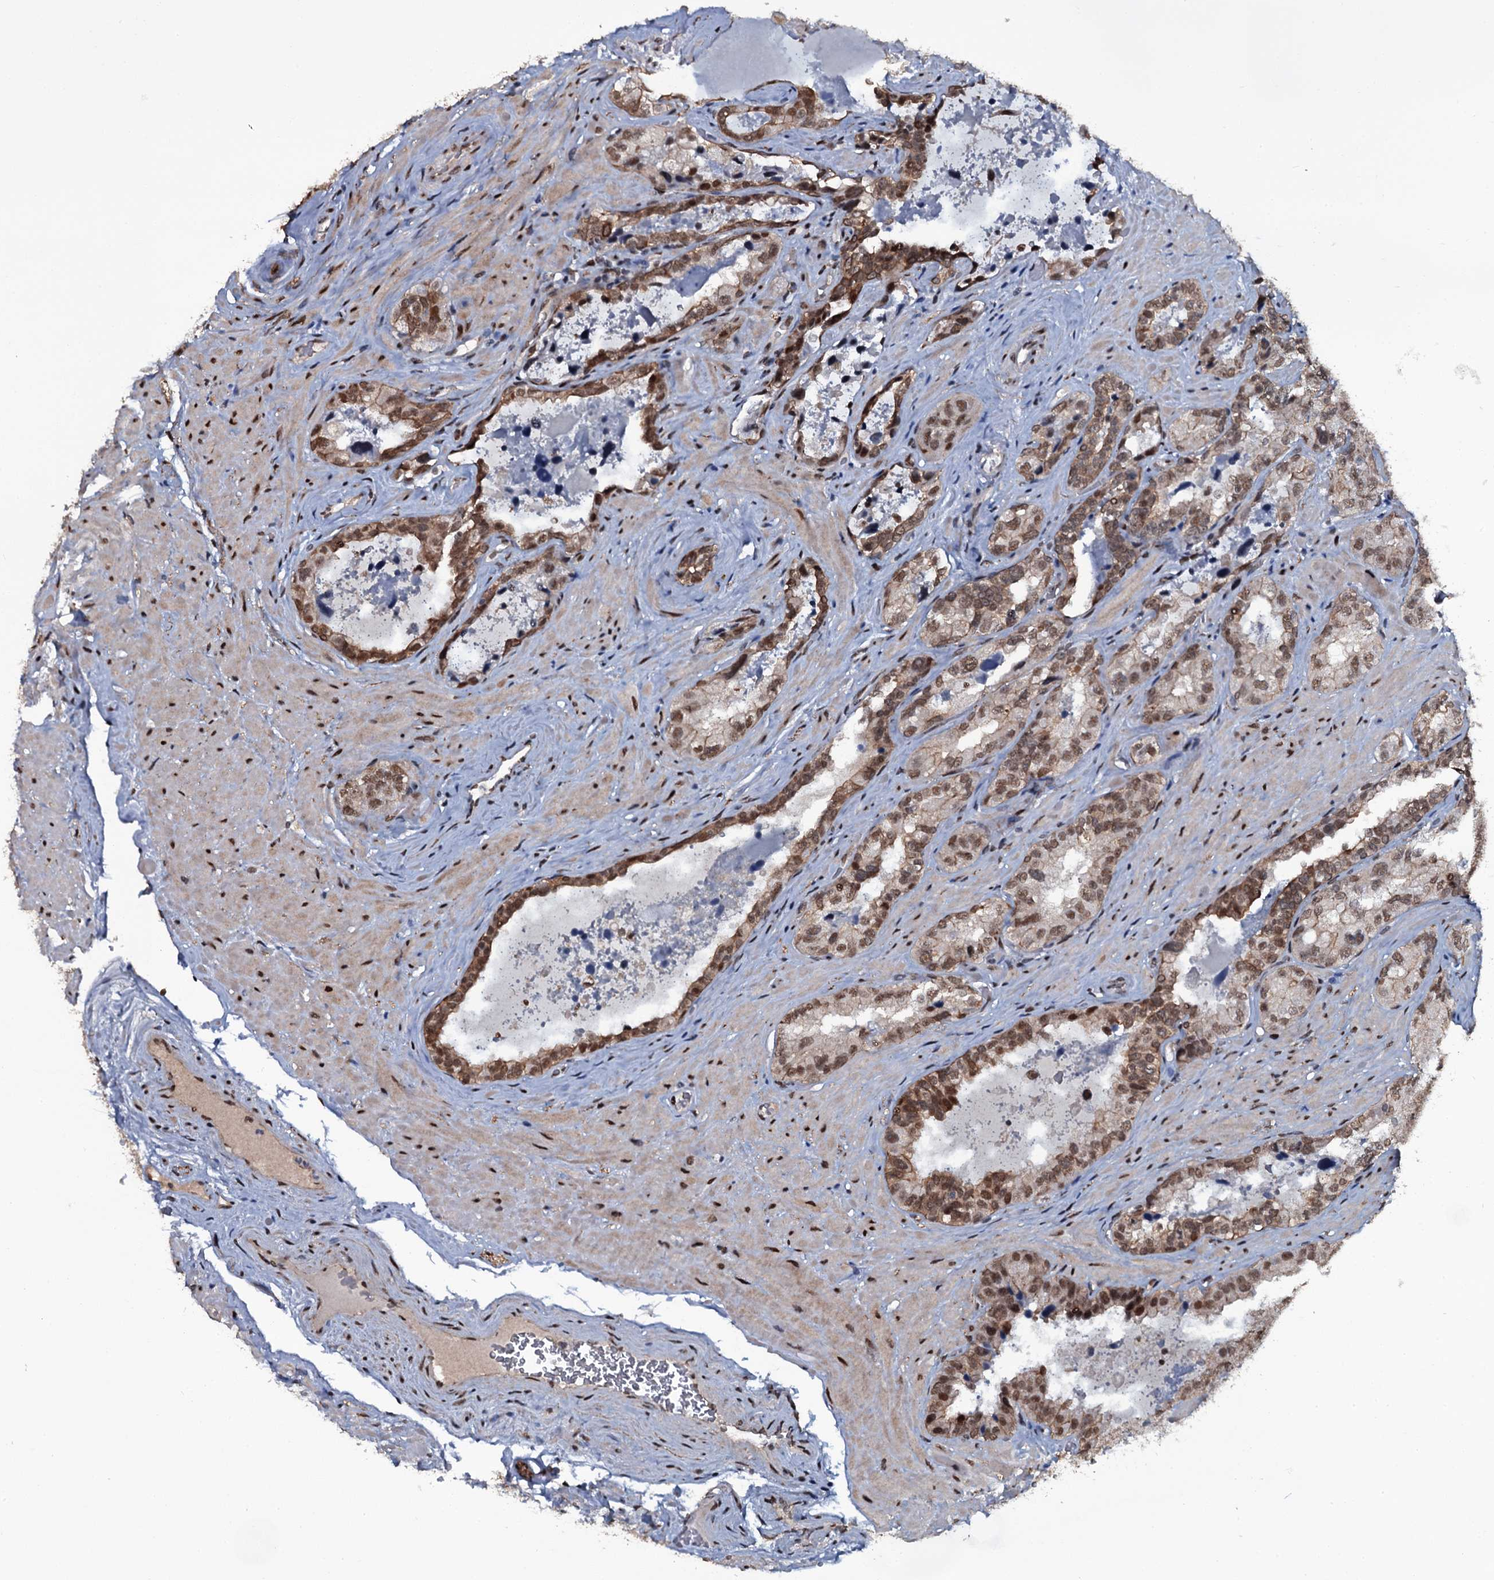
{"staining": {"intensity": "moderate", "quantity": "25%-75%", "location": "cytoplasmic/membranous,nuclear"}, "tissue": "seminal vesicle", "cell_type": "Glandular cells", "image_type": "normal", "snomed": [{"axis": "morphology", "description": "Normal tissue, NOS"}, {"axis": "topography", "description": "Seminal veicle"}, {"axis": "topography", "description": "Peripheral nerve tissue"}], "caption": "An immunohistochemistry photomicrograph of unremarkable tissue is shown. Protein staining in brown shows moderate cytoplasmic/membranous,nuclear positivity in seminal vesicle within glandular cells.", "gene": "SH2D4B", "patient": {"sex": "male", "age": 67}}